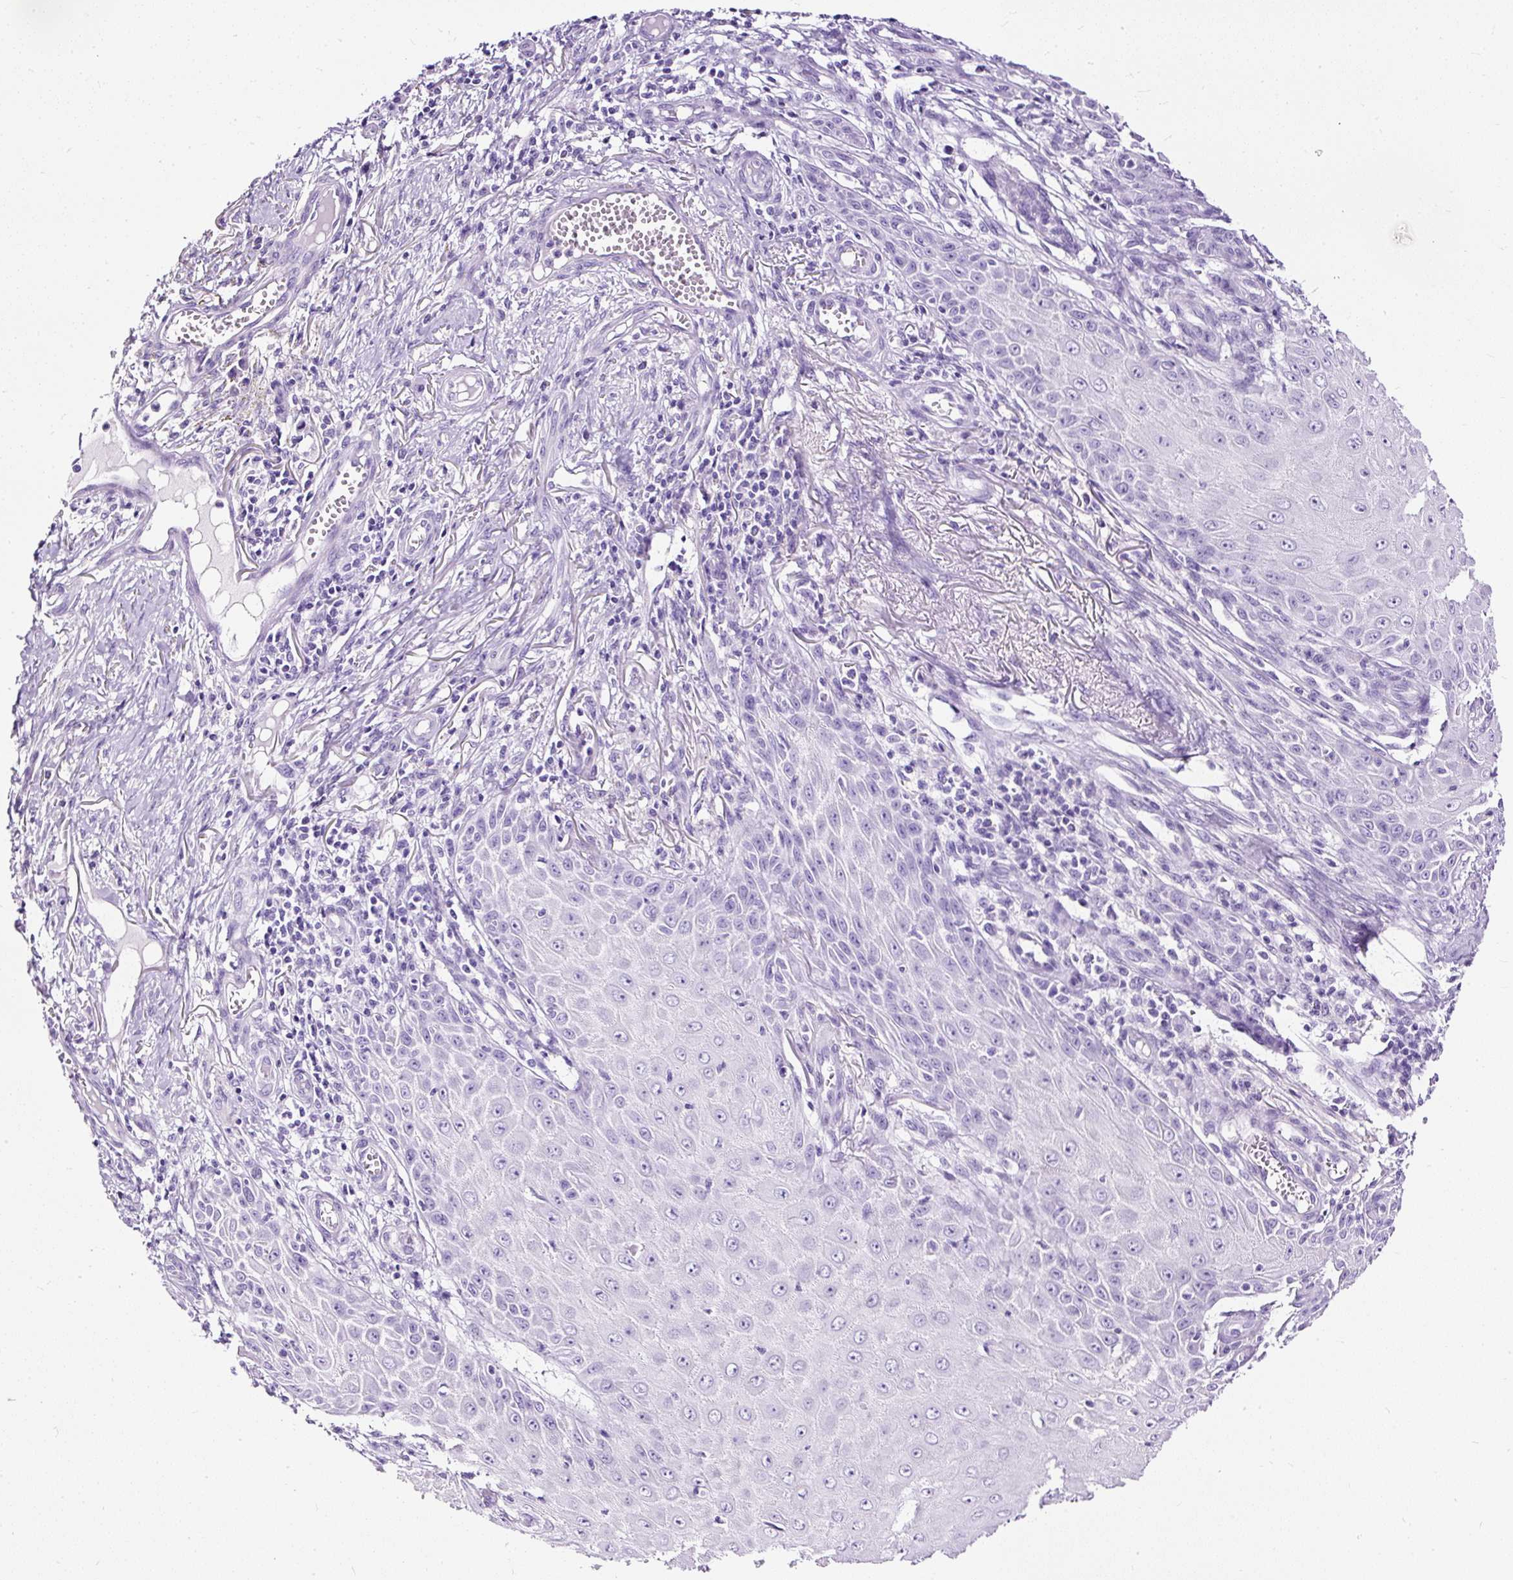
{"staining": {"intensity": "negative", "quantity": "none", "location": "none"}, "tissue": "skin cancer", "cell_type": "Tumor cells", "image_type": "cancer", "snomed": [{"axis": "morphology", "description": "Squamous cell carcinoma, NOS"}, {"axis": "topography", "description": "Skin"}], "caption": "Tumor cells show no significant expression in skin cancer.", "gene": "NTS", "patient": {"sex": "female", "age": 73}}